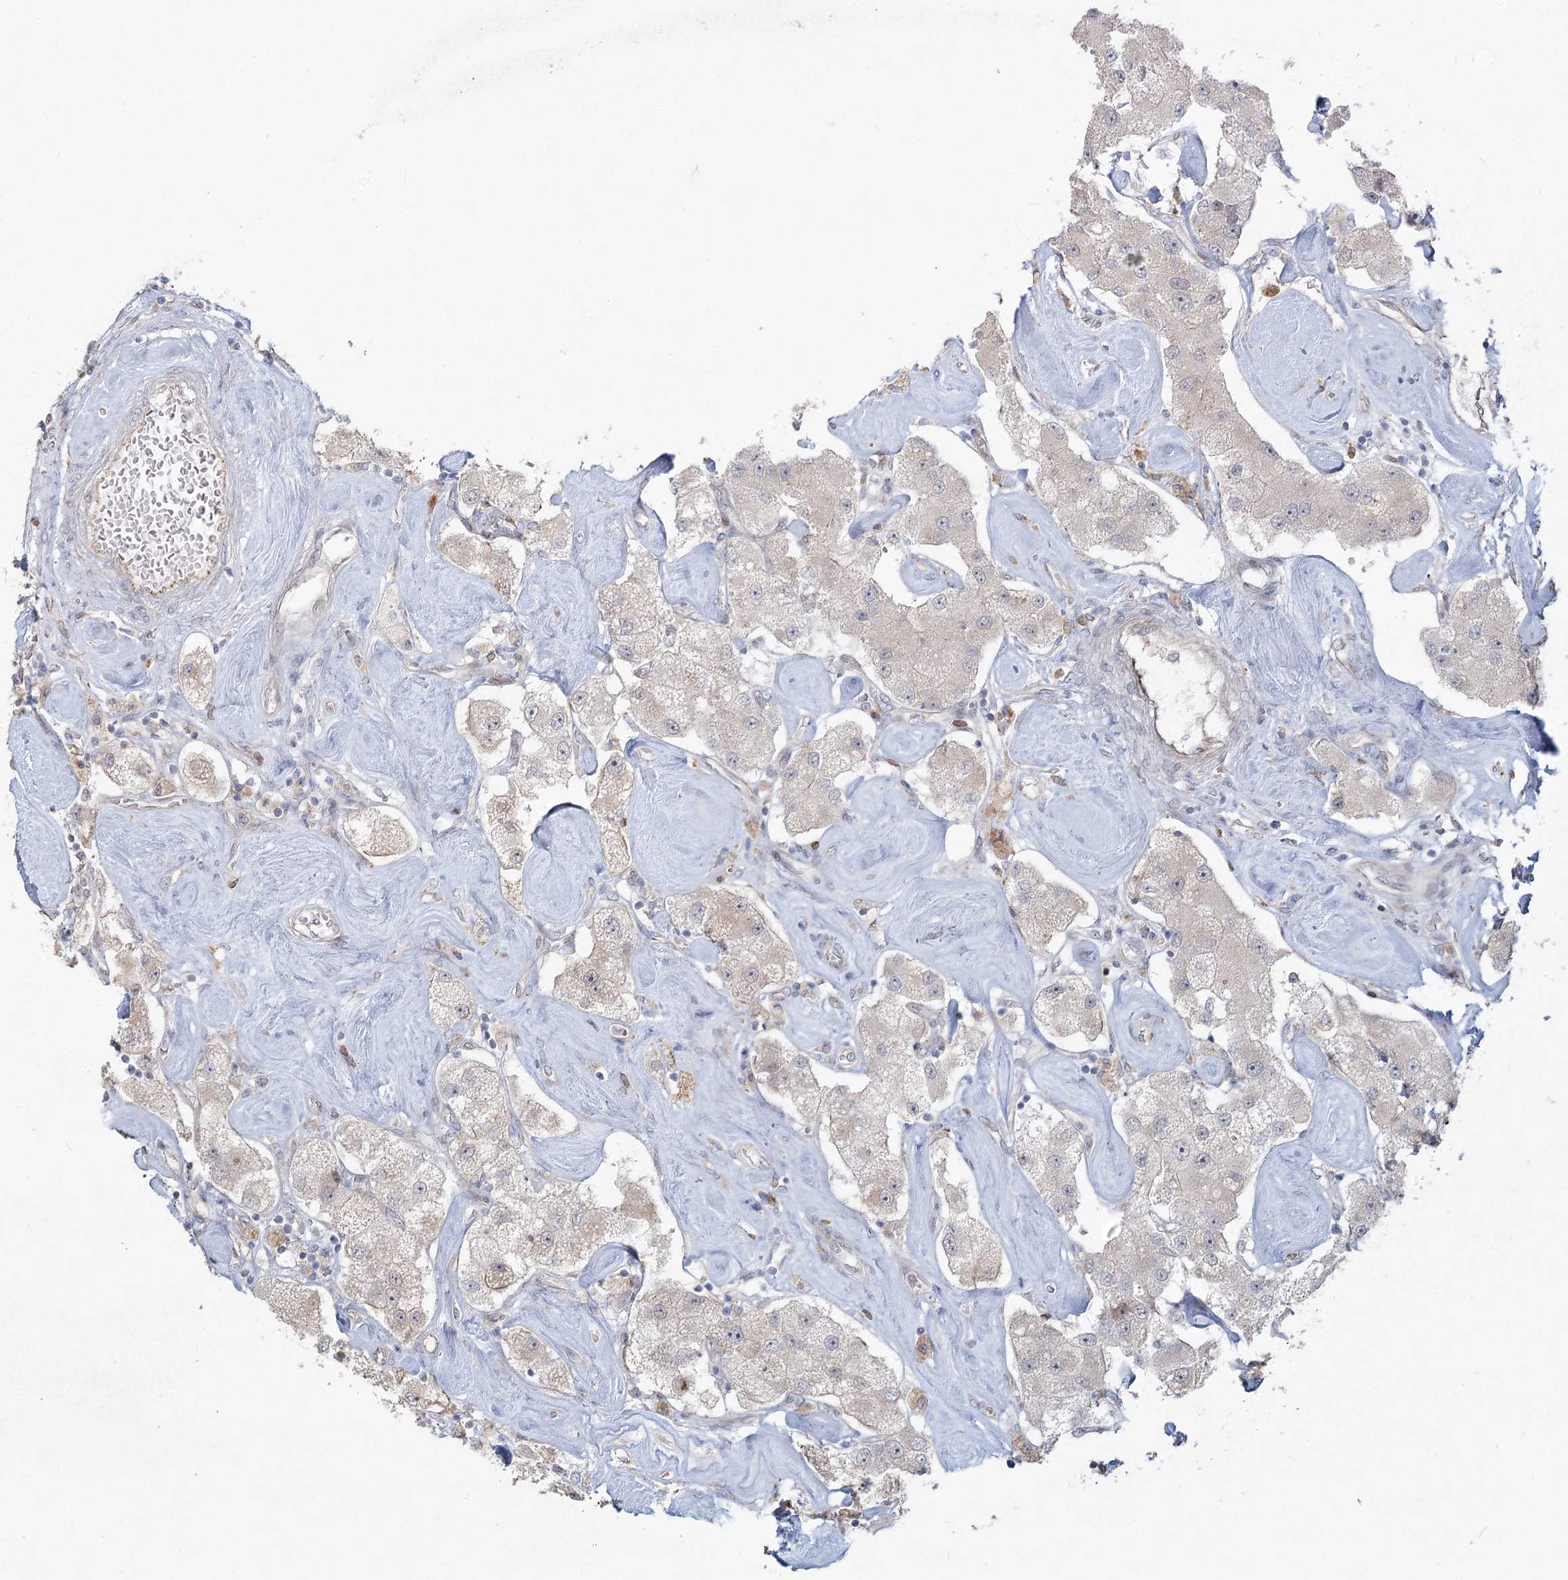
{"staining": {"intensity": "negative", "quantity": "none", "location": "none"}, "tissue": "carcinoid", "cell_type": "Tumor cells", "image_type": "cancer", "snomed": [{"axis": "morphology", "description": "Carcinoid, malignant, NOS"}, {"axis": "topography", "description": "Pancreas"}], "caption": "Tumor cells are negative for brown protein staining in malignant carcinoid. (DAB immunohistochemistry with hematoxylin counter stain).", "gene": "LRP2BP", "patient": {"sex": "male", "age": 41}}